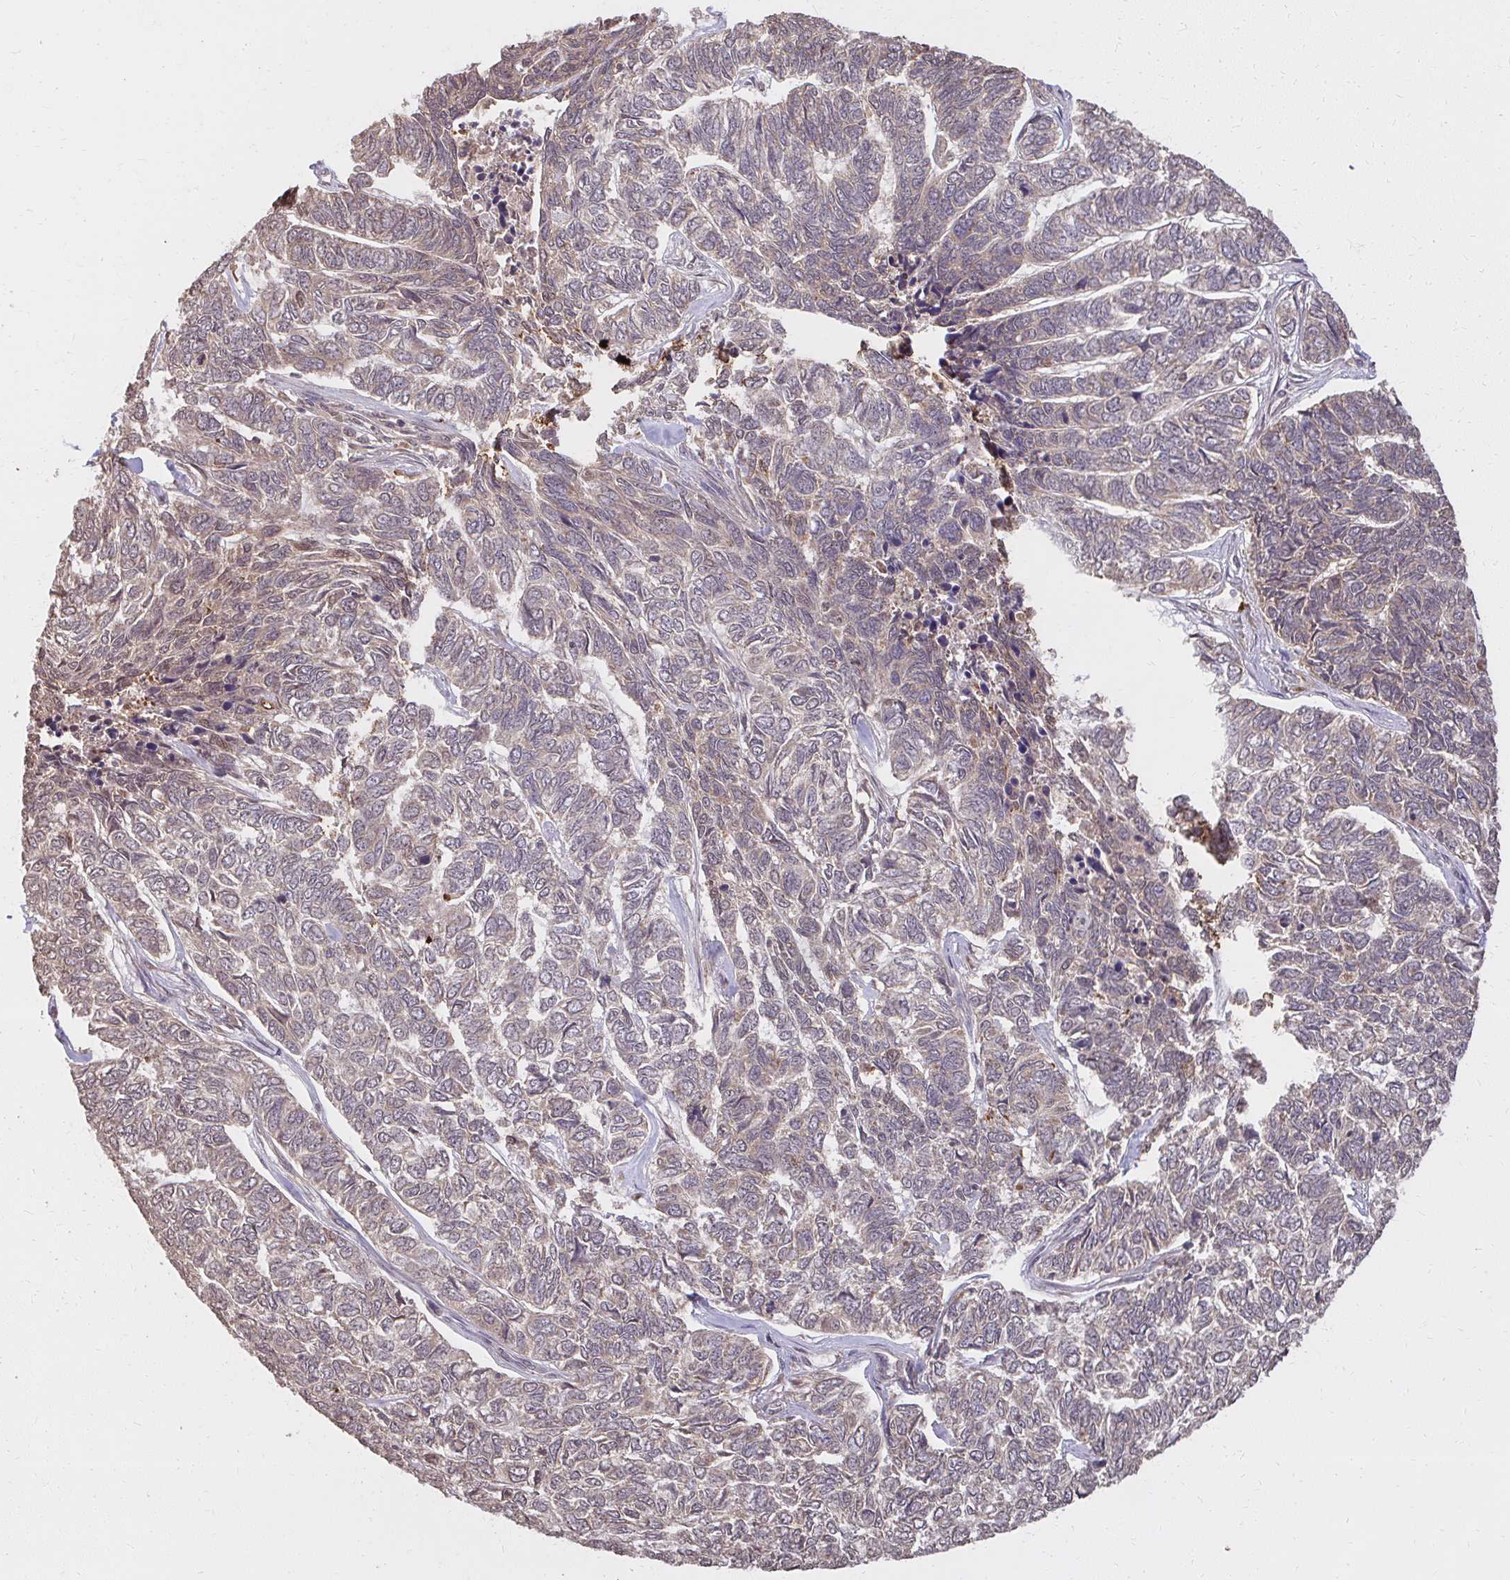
{"staining": {"intensity": "weak", "quantity": "<25%", "location": "cytoplasmic/membranous"}, "tissue": "skin cancer", "cell_type": "Tumor cells", "image_type": "cancer", "snomed": [{"axis": "morphology", "description": "Basal cell carcinoma"}, {"axis": "topography", "description": "Skin"}], "caption": "Human skin cancer stained for a protein using immunohistochemistry (IHC) shows no positivity in tumor cells.", "gene": "LARS2", "patient": {"sex": "female", "age": 65}}